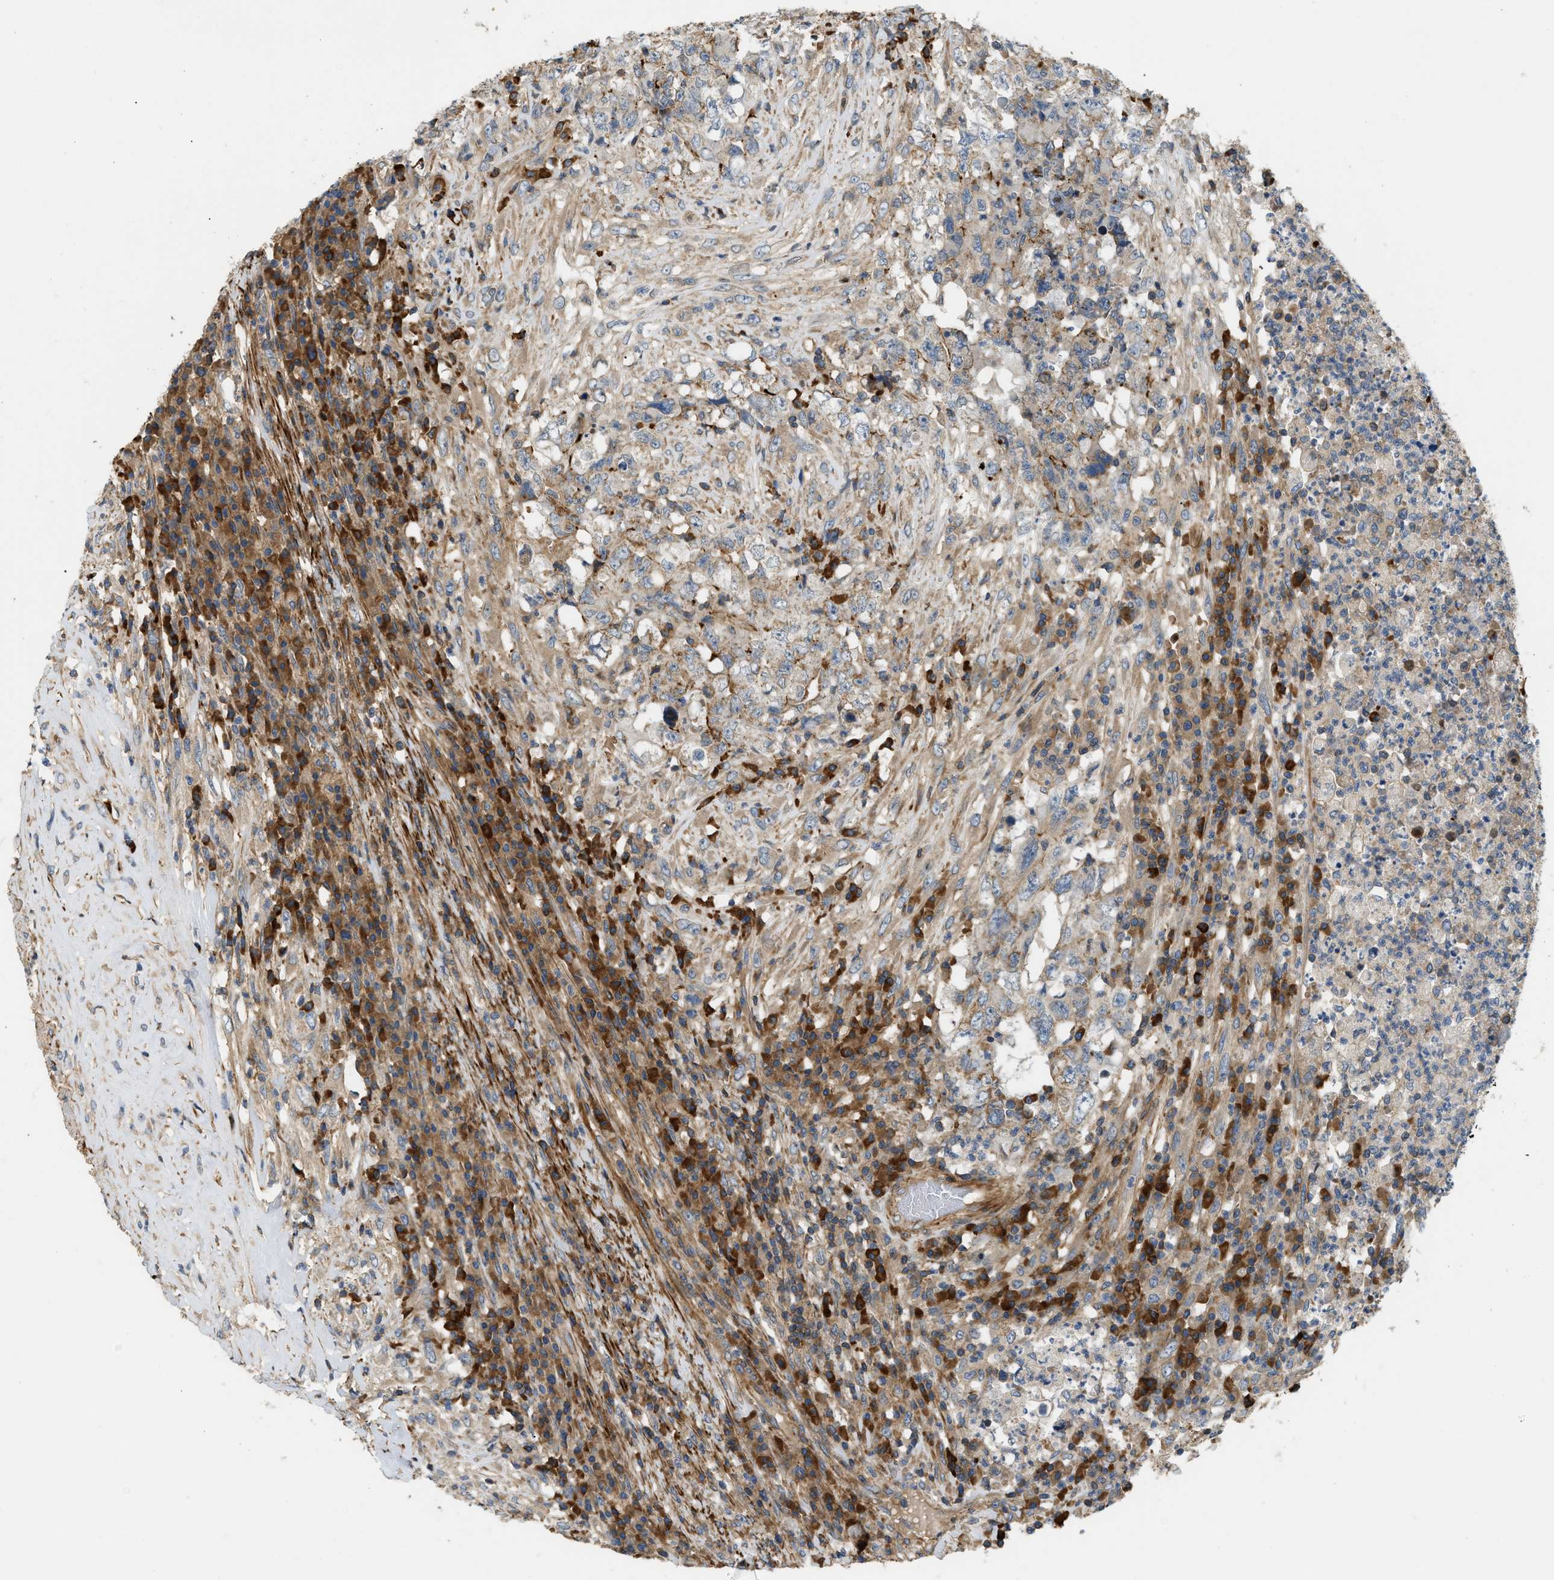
{"staining": {"intensity": "weak", "quantity": "<25%", "location": "cytoplasmic/membranous"}, "tissue": "testis cancer", "cell_type": "Tumor cells", "image_type": "cancer", "snomed": [{"axis": "morphology", "description": "Necrosis, NOS"}, {"axis": "morphology", "description": "Carcinoma, Embryonal, NOS"}, {"axis": "topography", "description": "Testis"}], "caption": "Histopathology image shows no protein expression in tumor cells of testis cancer tissue.", "gene": "BTN3A2", "patient": {"sex": "male", "age": 19}}